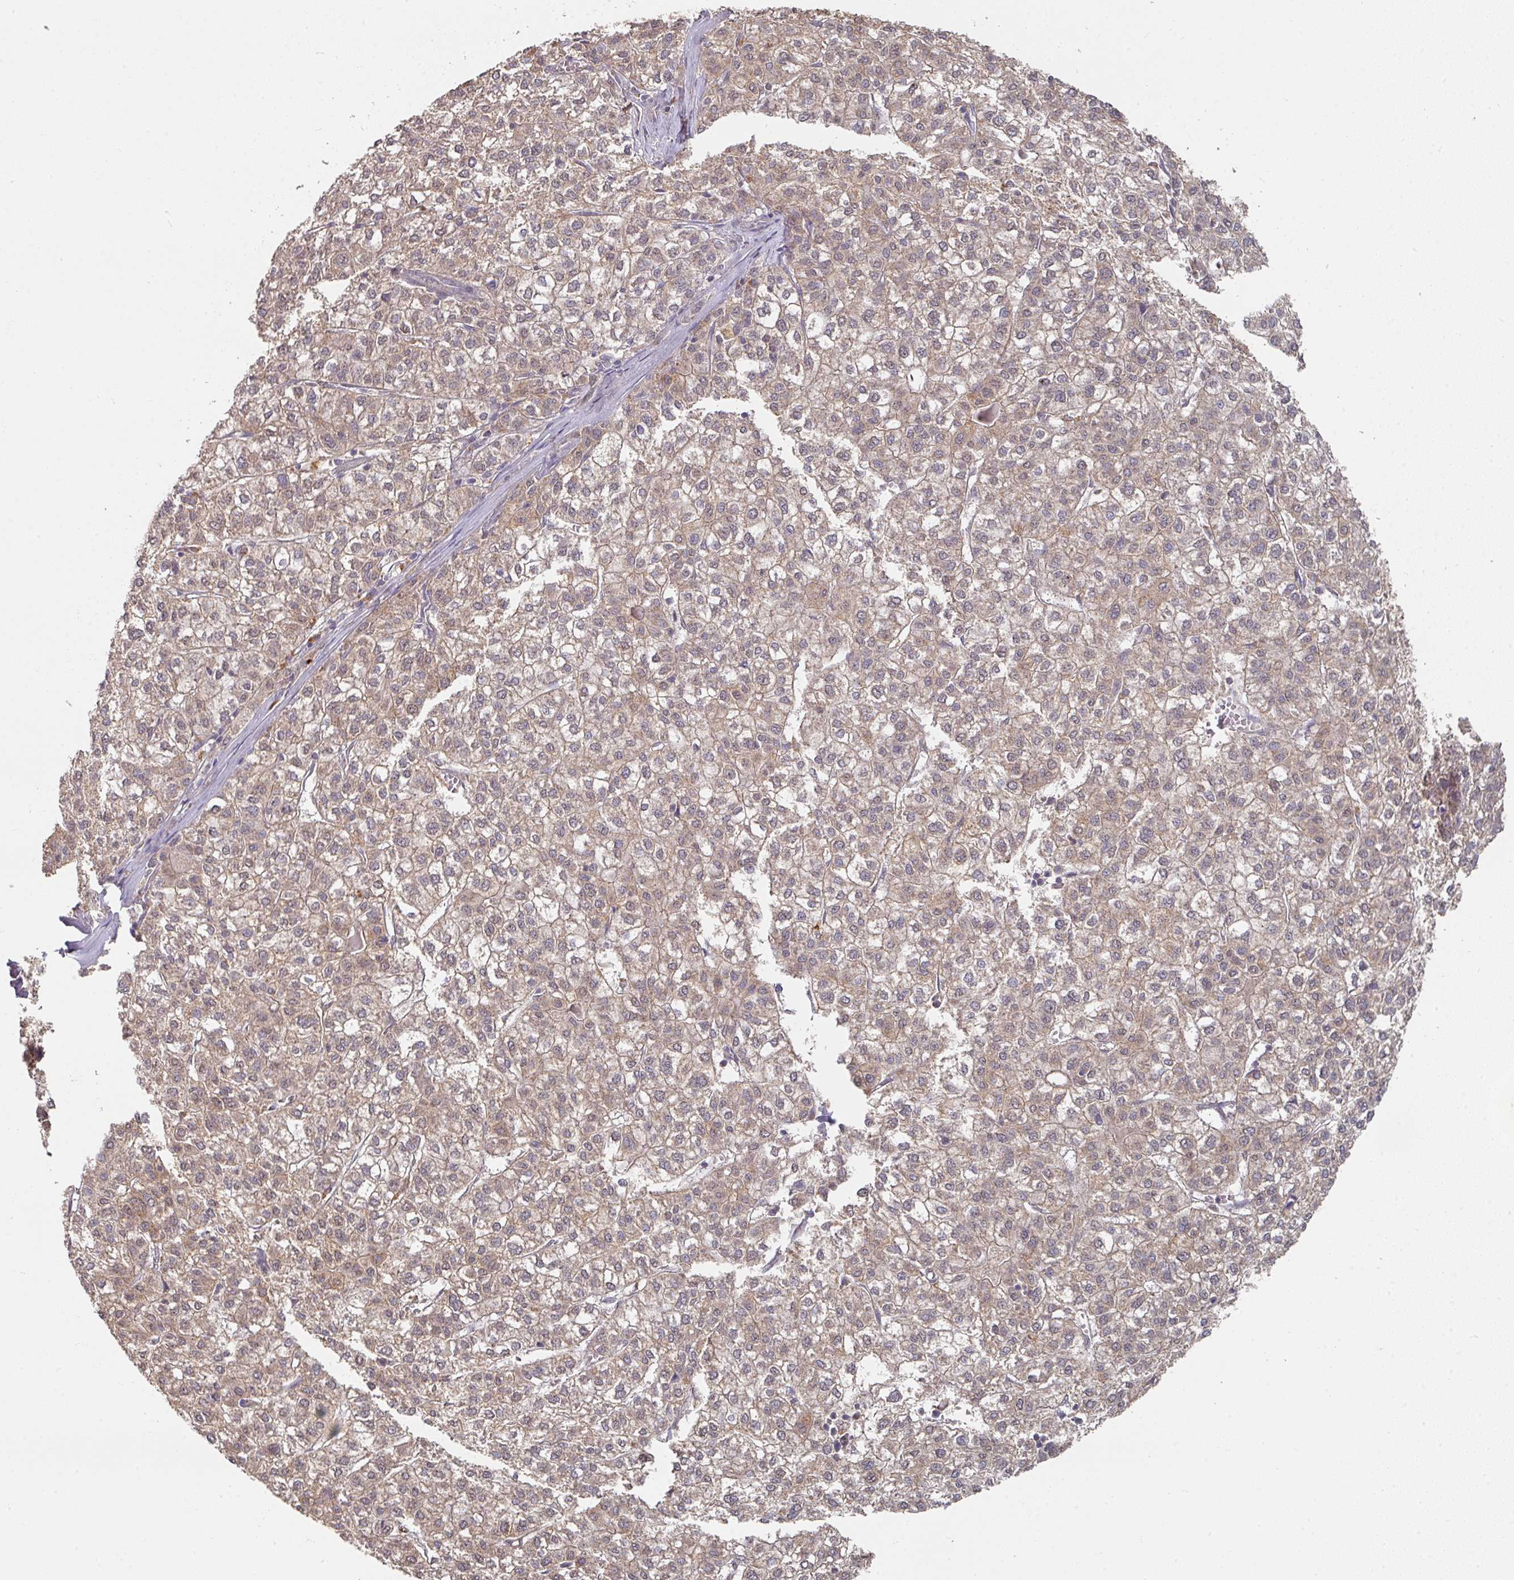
{"staining": {"intensity": "weak", "quantity": ">75%", "location": "cytoplasmic/membranous"}, "tissue": "liver cancer", "cell_type": "Tumor cells", "image_type": "cancer", "snomed": [{"axis": "morphology", "description": "Carcinoma, Hepatocellular, NOS"}, {"axis": "topography", "description": "Liver"}], "caption": "Immunohistochemistry image of neoplastic tissue: liver hepatocellular carcinoma stained using IHC exhibits low levels of weak protein expression localized specifically in the cytoplasmic/membranous of tumor cells, appearing as a cytoplasmic/membranous brown color.", "gene": "EXTL3", "patient": {"sex": "female", "age": 43}}